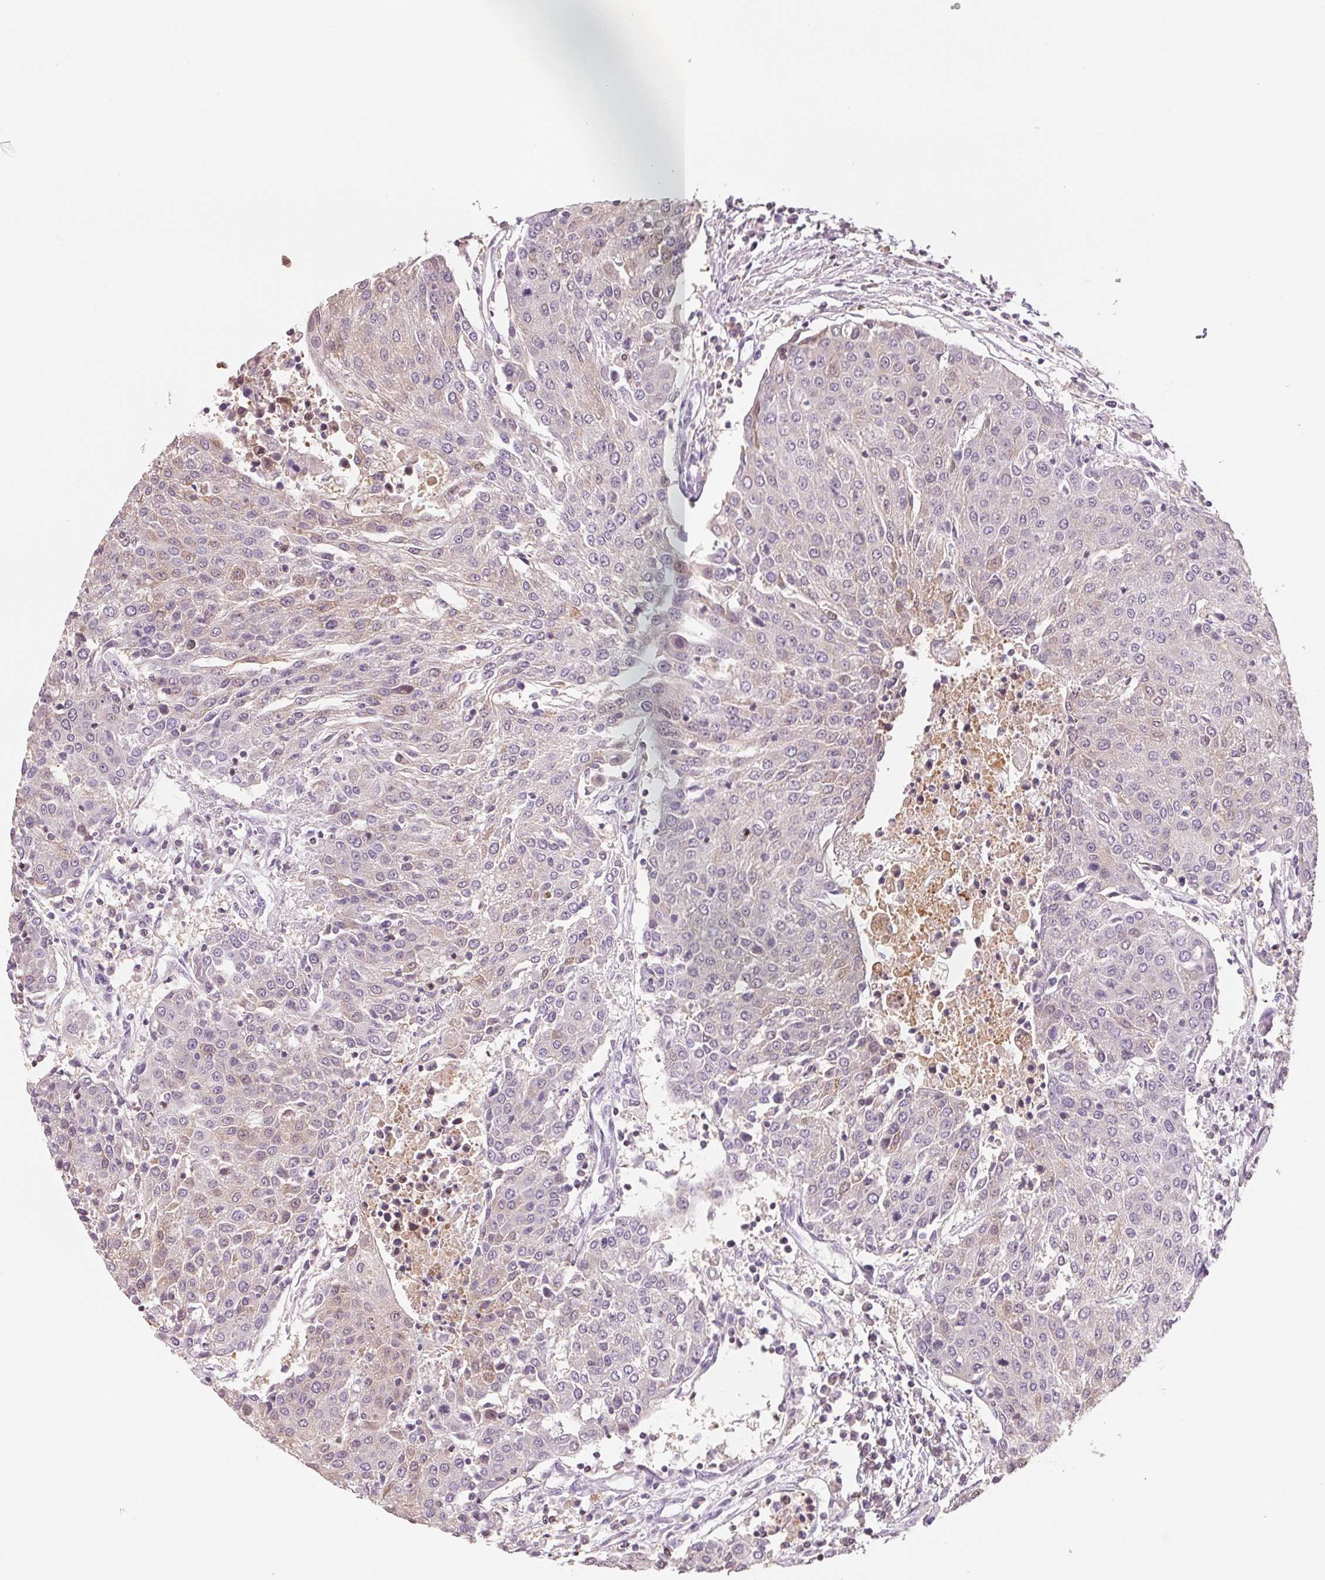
{"staining": {"intensity": "negative", "quantity": "none", "location": "none"}, "tissue": "urothelial cancer", "cell_type": "Tumor cells", "image_type": "cancer", "snomed": [{"axis": "morphology", "description": "Urothelial carcinoma, High grade"}, {"axis": "topography", "description": "Urinary bladder"}], "caption": "A photomicrograph of urothelial cancer stained for a protein demonstrates no brown staining in tumor cells. Brightfield microscopy of IHC stained with DAB (3,3'-diaminobenzidine) (brown) and hematoxylin (blue), captured at high magnification.", "gene": "VTCN1", "patient": {"sex": "female", "age": 85}}